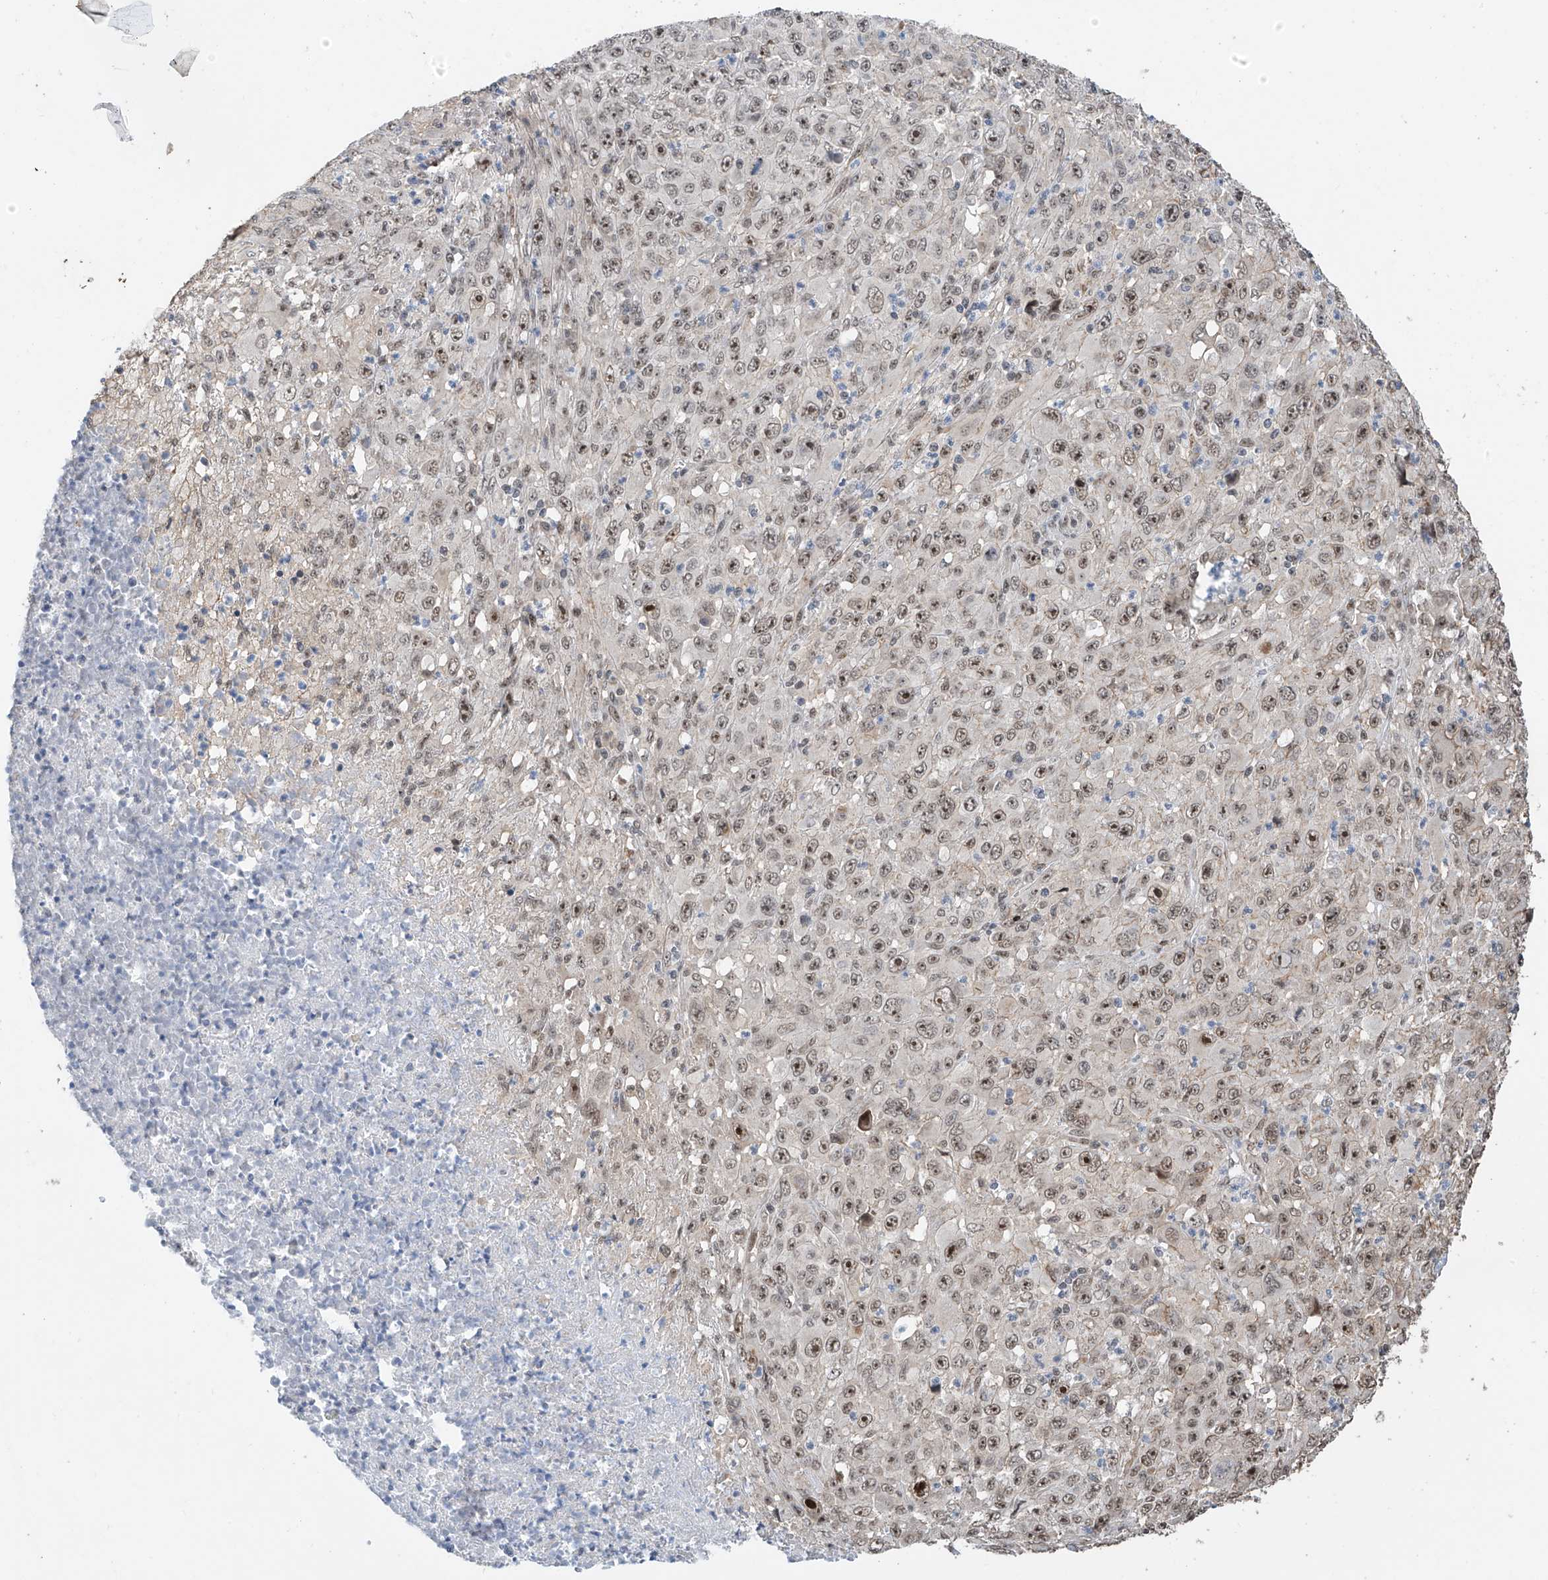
{"staining": {"intensity": "moderate", "quantity": ">75%", "location": "nuclear"}, "tissue": "melanoma", "cell_type": "Tumor cells", "image_type": "cancer", "snomed": [{"axis": "morphology", "description": "Malignant melanoma, Metastatic site"}, {"axis": "topography", "description": "Skin"}], "caption": "Tumor cells demonstrate medium levels of moderate nuclear positivity in about >75% of cells in human melanoma. (Stains: DAB (3,3'-diaminobenzidine) in brown, nuclei in blue, Microscopy: brightfield microscopy at high magnification).", "gene": "C1orf131", "patient": {"sex": "female", "age": 56}}